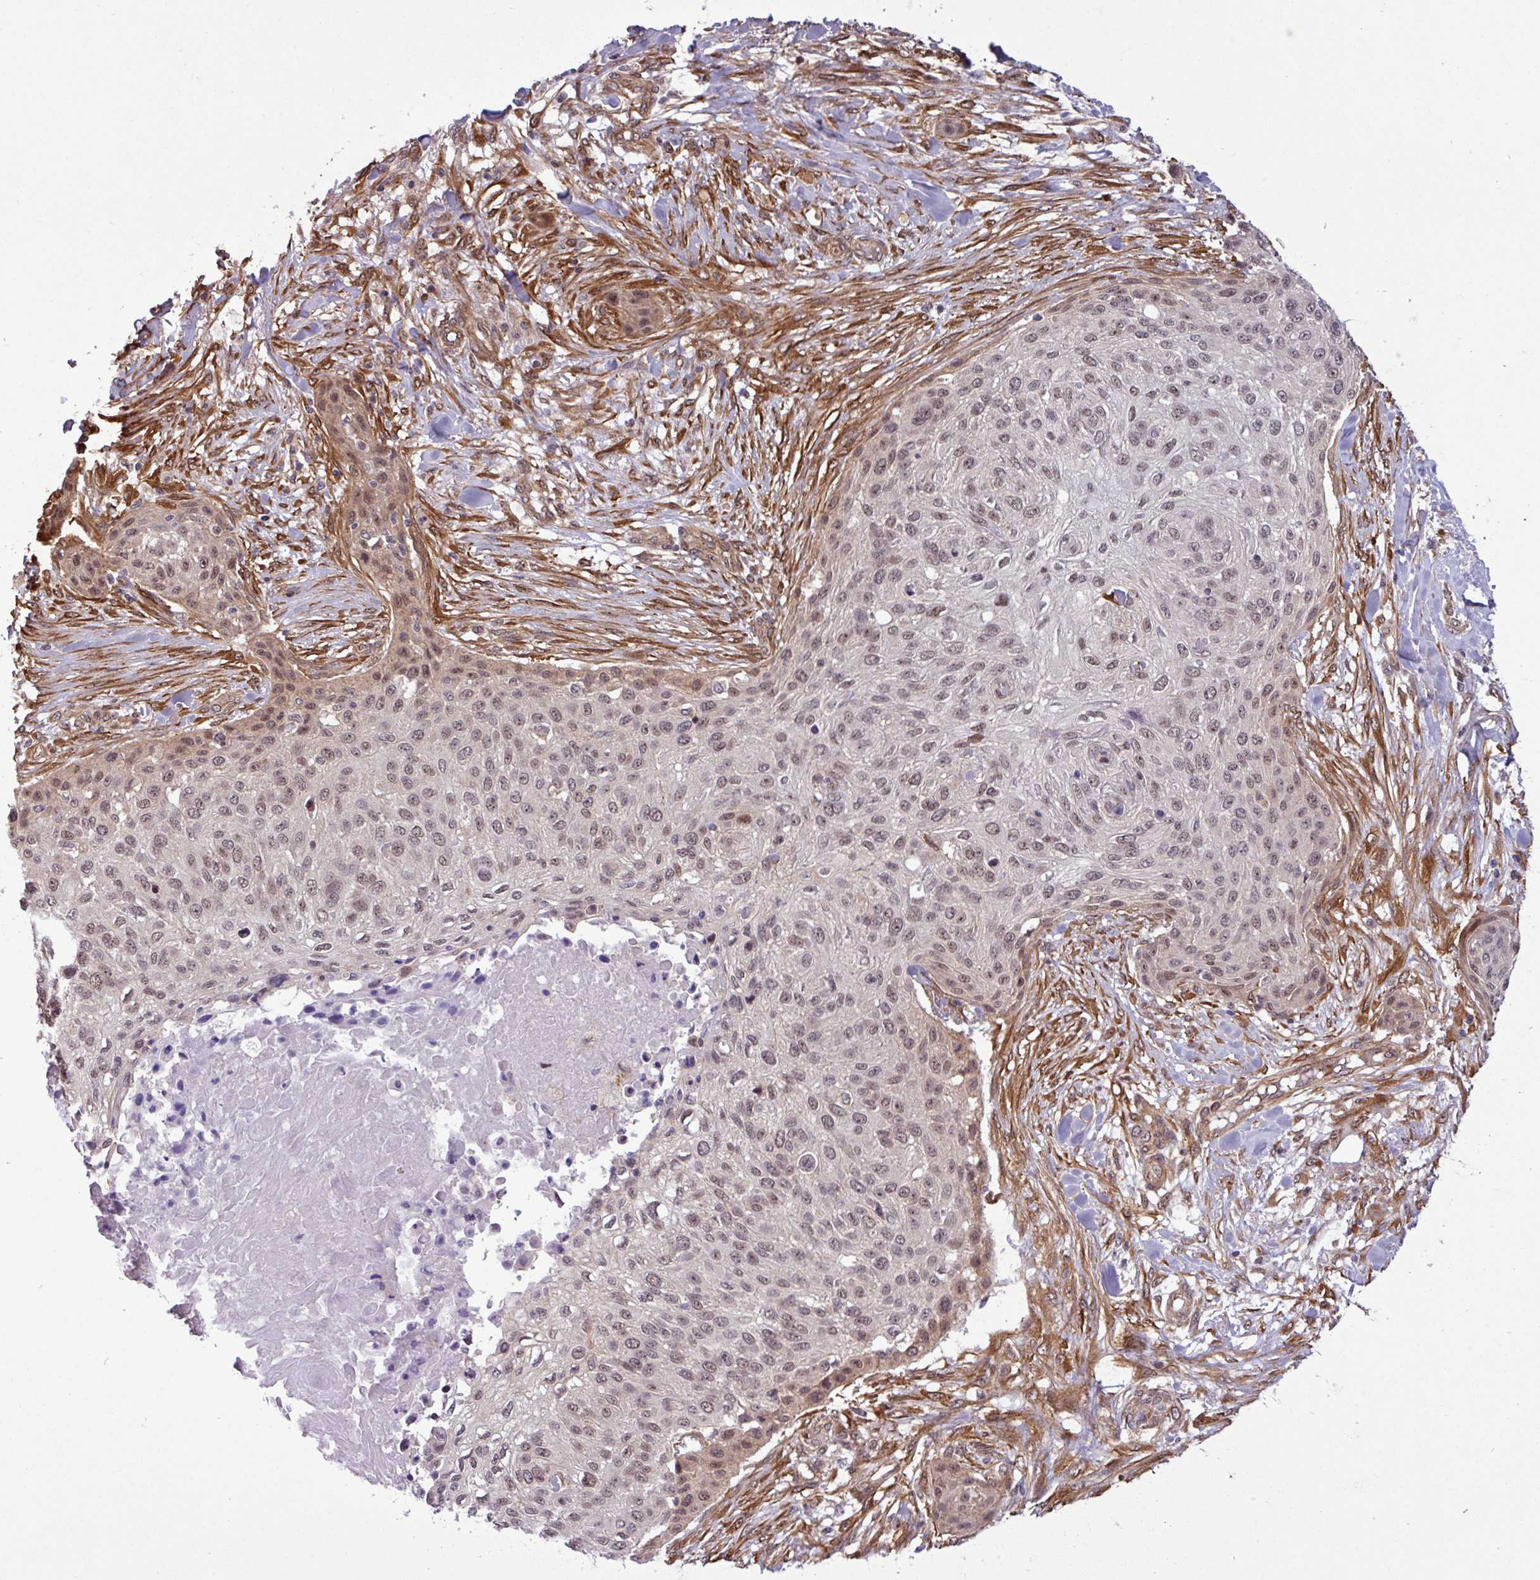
{"staining": {"intensity": "weak", "quantity": ">75%", "location": "nuclear"}, "tissue": "skin cancer", "cell_type": "Tumor cells", "image_type": "cancer", "snomed": [{"axis": "morphology", "description": "Squamous cell carcinoma, NOS"}, {"axis": "topography", "description": "Skin"}], "caption": "High-power microscopy captured an immunohistochemistry (IHC) image of skin squamous cell carcinoma, revealing weak nuclear expression in approximately >75% of tumor cells.", "gene": "C7orf50", "patient": {"sex": "female", "age": 87}}